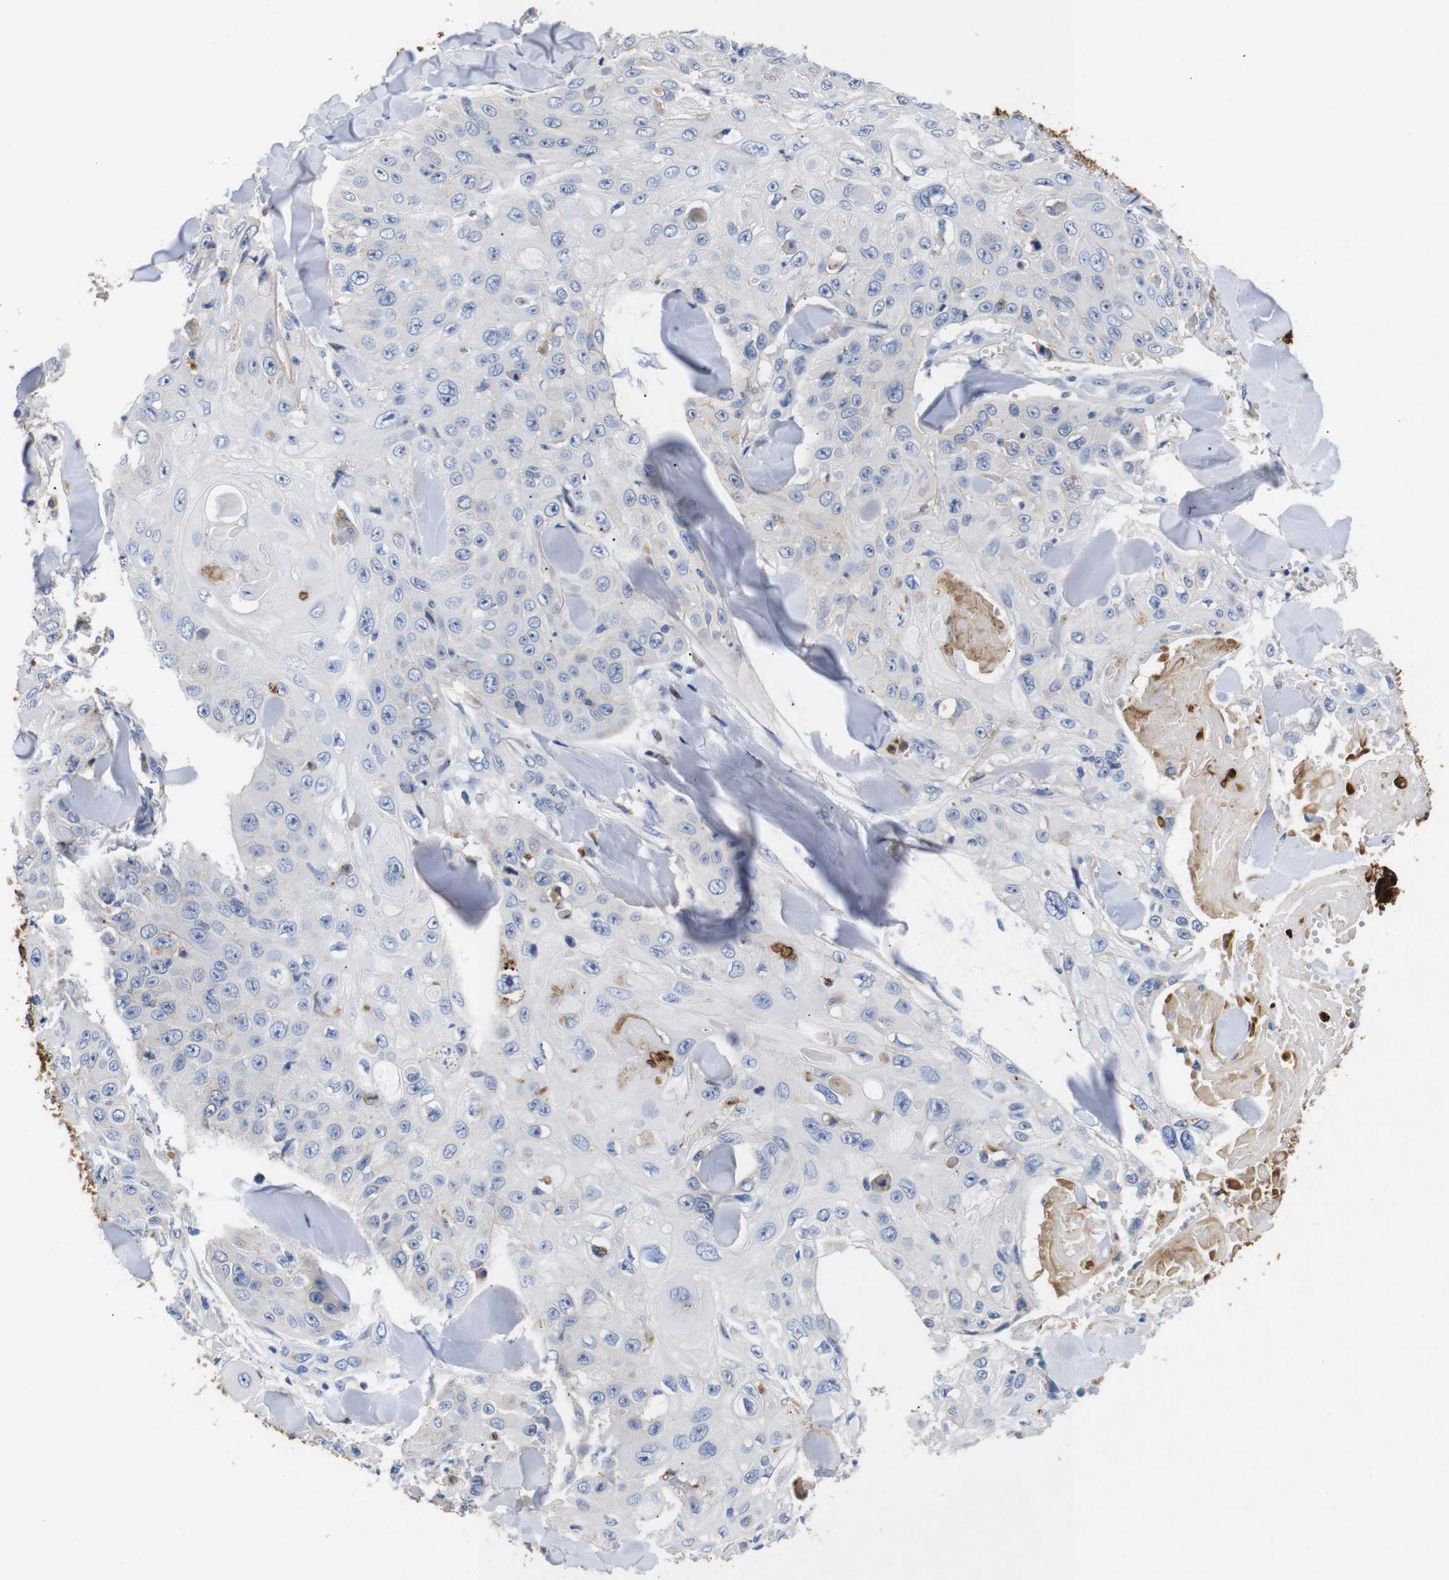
{"staining": {"intensity": "negative", "quantity": "none", "location": "none"}, "tissue": "skin cancer", "cell_type": "Tumor cells", "image_type": "cancer", "snomed": [{"axis": "morphology", "description": "Squamous cell carcinoma, NOS"}, {"axis": "topography", "description": "Skin"}], "caption": "A histopathology image of skin cancer (squamous cell carcinoma) stained for a protein reveals no brown staining in tumor cells.", "gene": "SDCBP", "patient": {"sex": "male", "age": 86}}